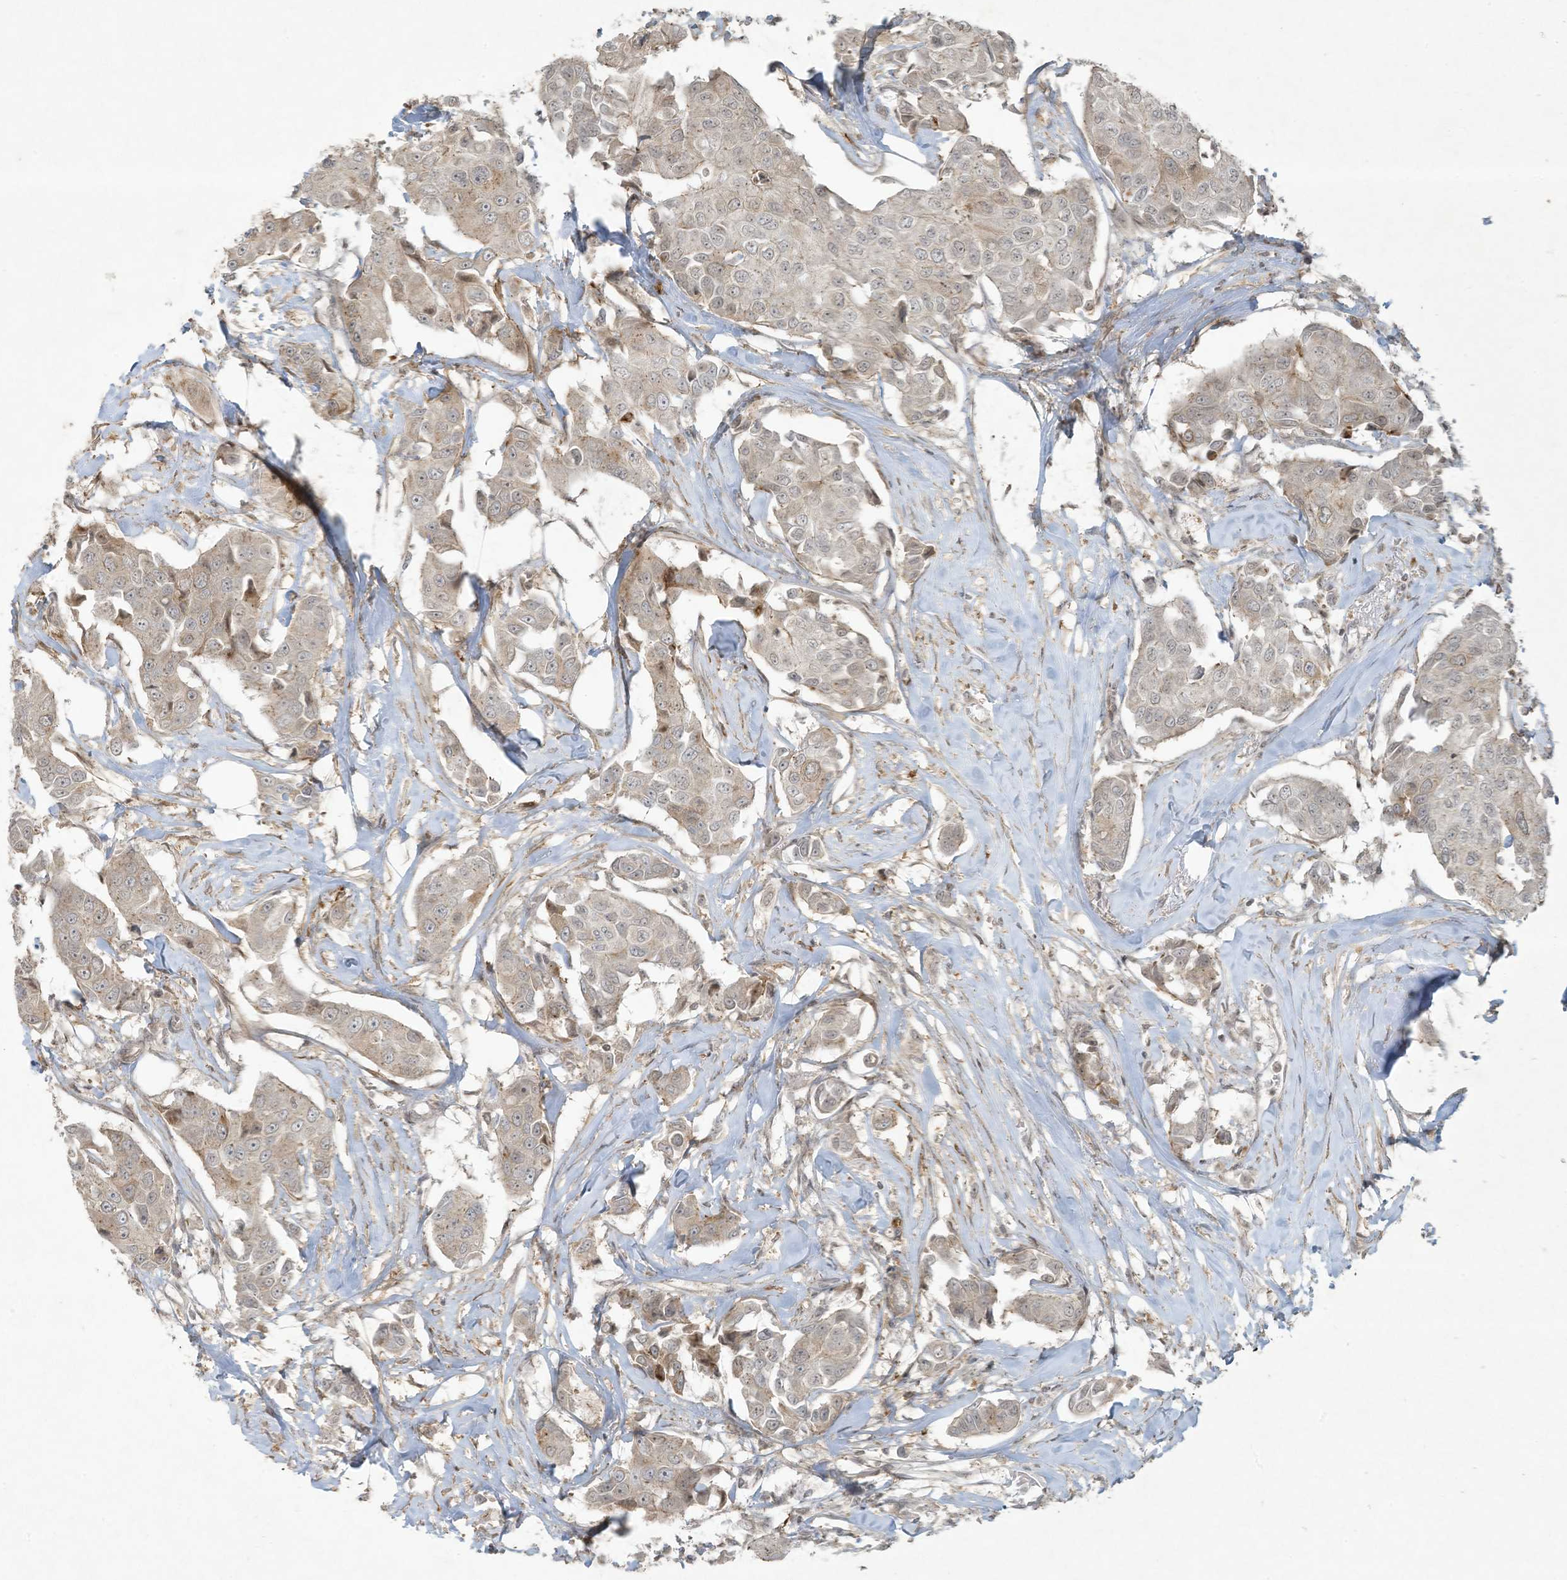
{"staining": {"intensity": "weak", "quantity": "<25%", "location": "cytoplasmic/membranous"}, "tissue": "breast cancer", "cell_type": "Tumor cells", "image_type": "cancer", "snomed": [{"axis": "morphology", "description": "Duct carcinoma"}, {"axis": "topography", "description": "Breast"}], "caption": "A high-resolution photomicrograph shows IHC staining of breast cancer (invasive ductal carcinoma), which reveals no significant positivity in tumor cells.", "gene": "ZNF263", "patient": {"sex": "female", "age": 80}}